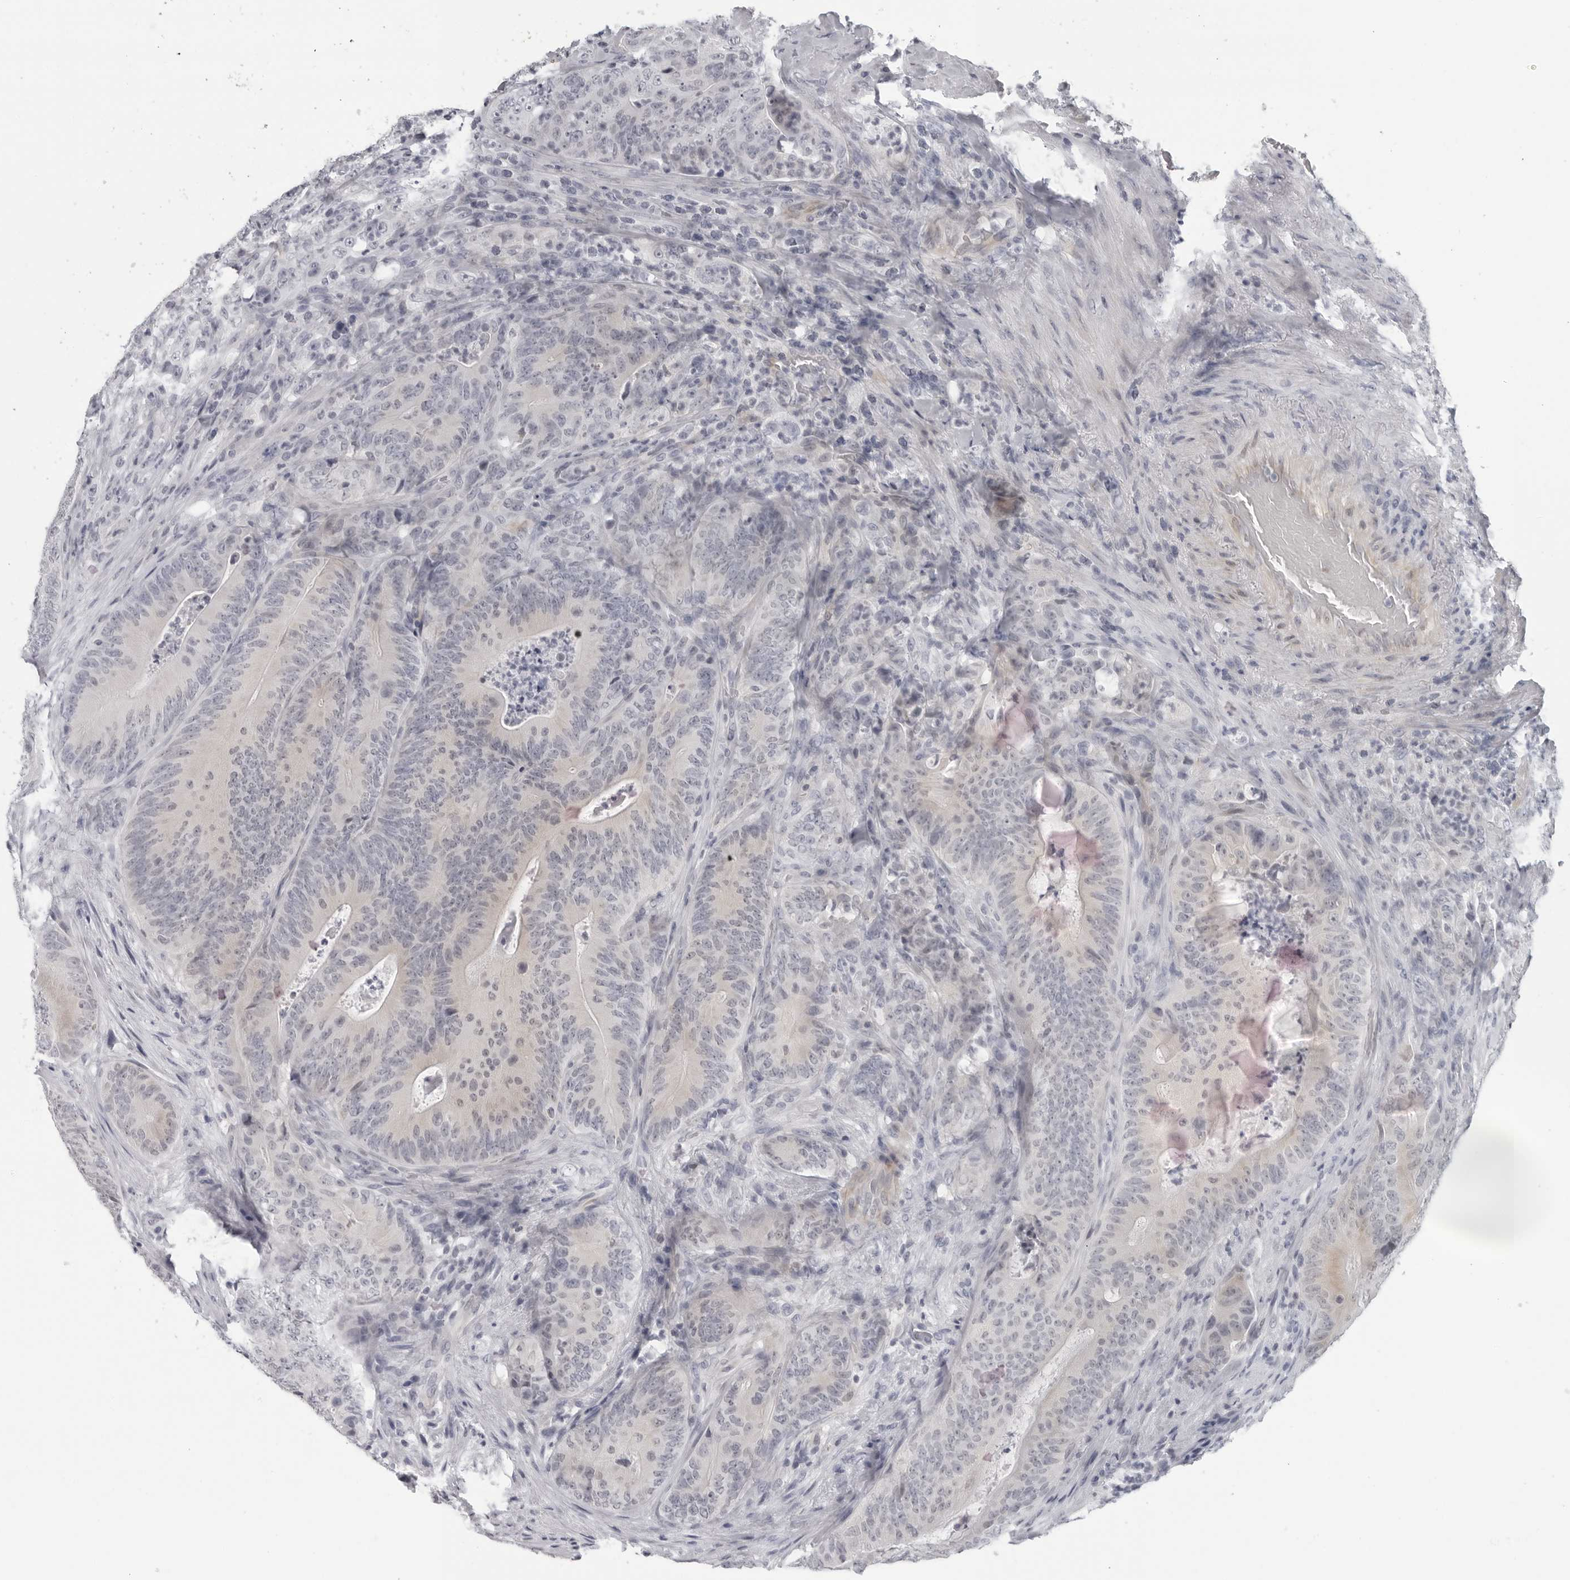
{"staining": {"intensity": "negative", "quantity": "none", "location": "none"}, "tissue": "colorectal cancer", "cell_type": "Tumor cells", "image_type": "cancer", "snomed": [{"axis": "morphology", "description": "Normal tissue, NOS"}, {"axis": "topography", "description": "Colon"}], "caption": "DAB immunohistochemical staining of colorectal cancer shows no significant staining in tumor cells.", "gene": "OPLAH", "patient": {"sex": "female", "age": 82}}